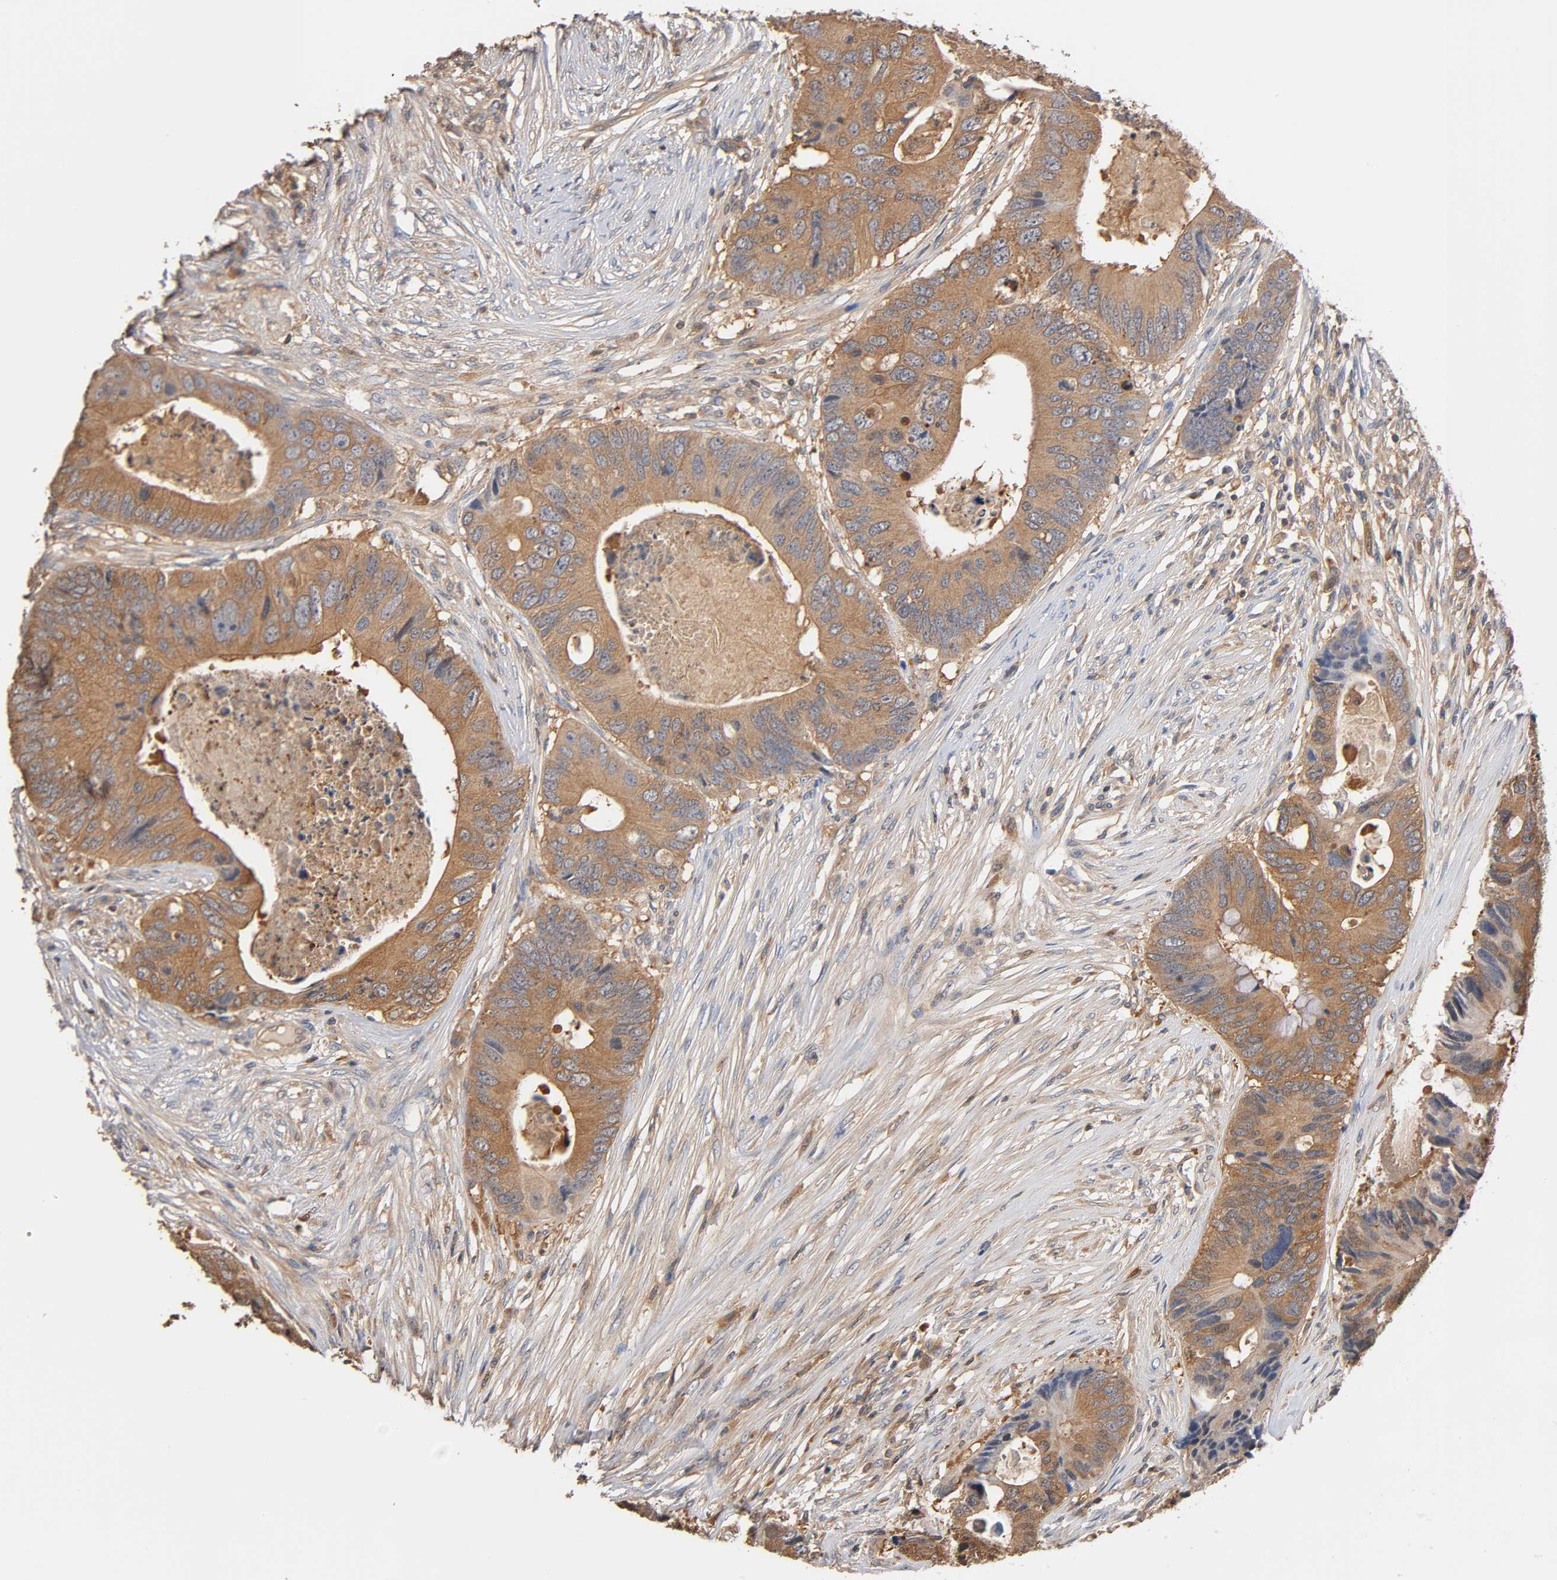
{"staining": {"intensity": "moderate", "quantity": ">75%", "location": "cytoplasmic/membranous"}, "tissue": "colorectal cancer", "cell_type": "Tumor cells", "image_type": "cancer", "snomed": [{"axis": "morphology", "description": "Adenocarcinoma, NOS"}, {"axis": "topography", "description": "Colon"}], "caption": "Colorectal cancer (adenocarcinoma) tissue shows moderate cytoplasmic/membranous staining in approximately >75% of tumor cells, visualized by immunohistochemistry. The staining was performed using DAB (3,3'-diaminobenzidine), with brown indicating positive protein expression. Nuclei are stained blue with hematoxylin.", "gene": "ALDOA", "patient": {"sex": "male", "age": 71}}